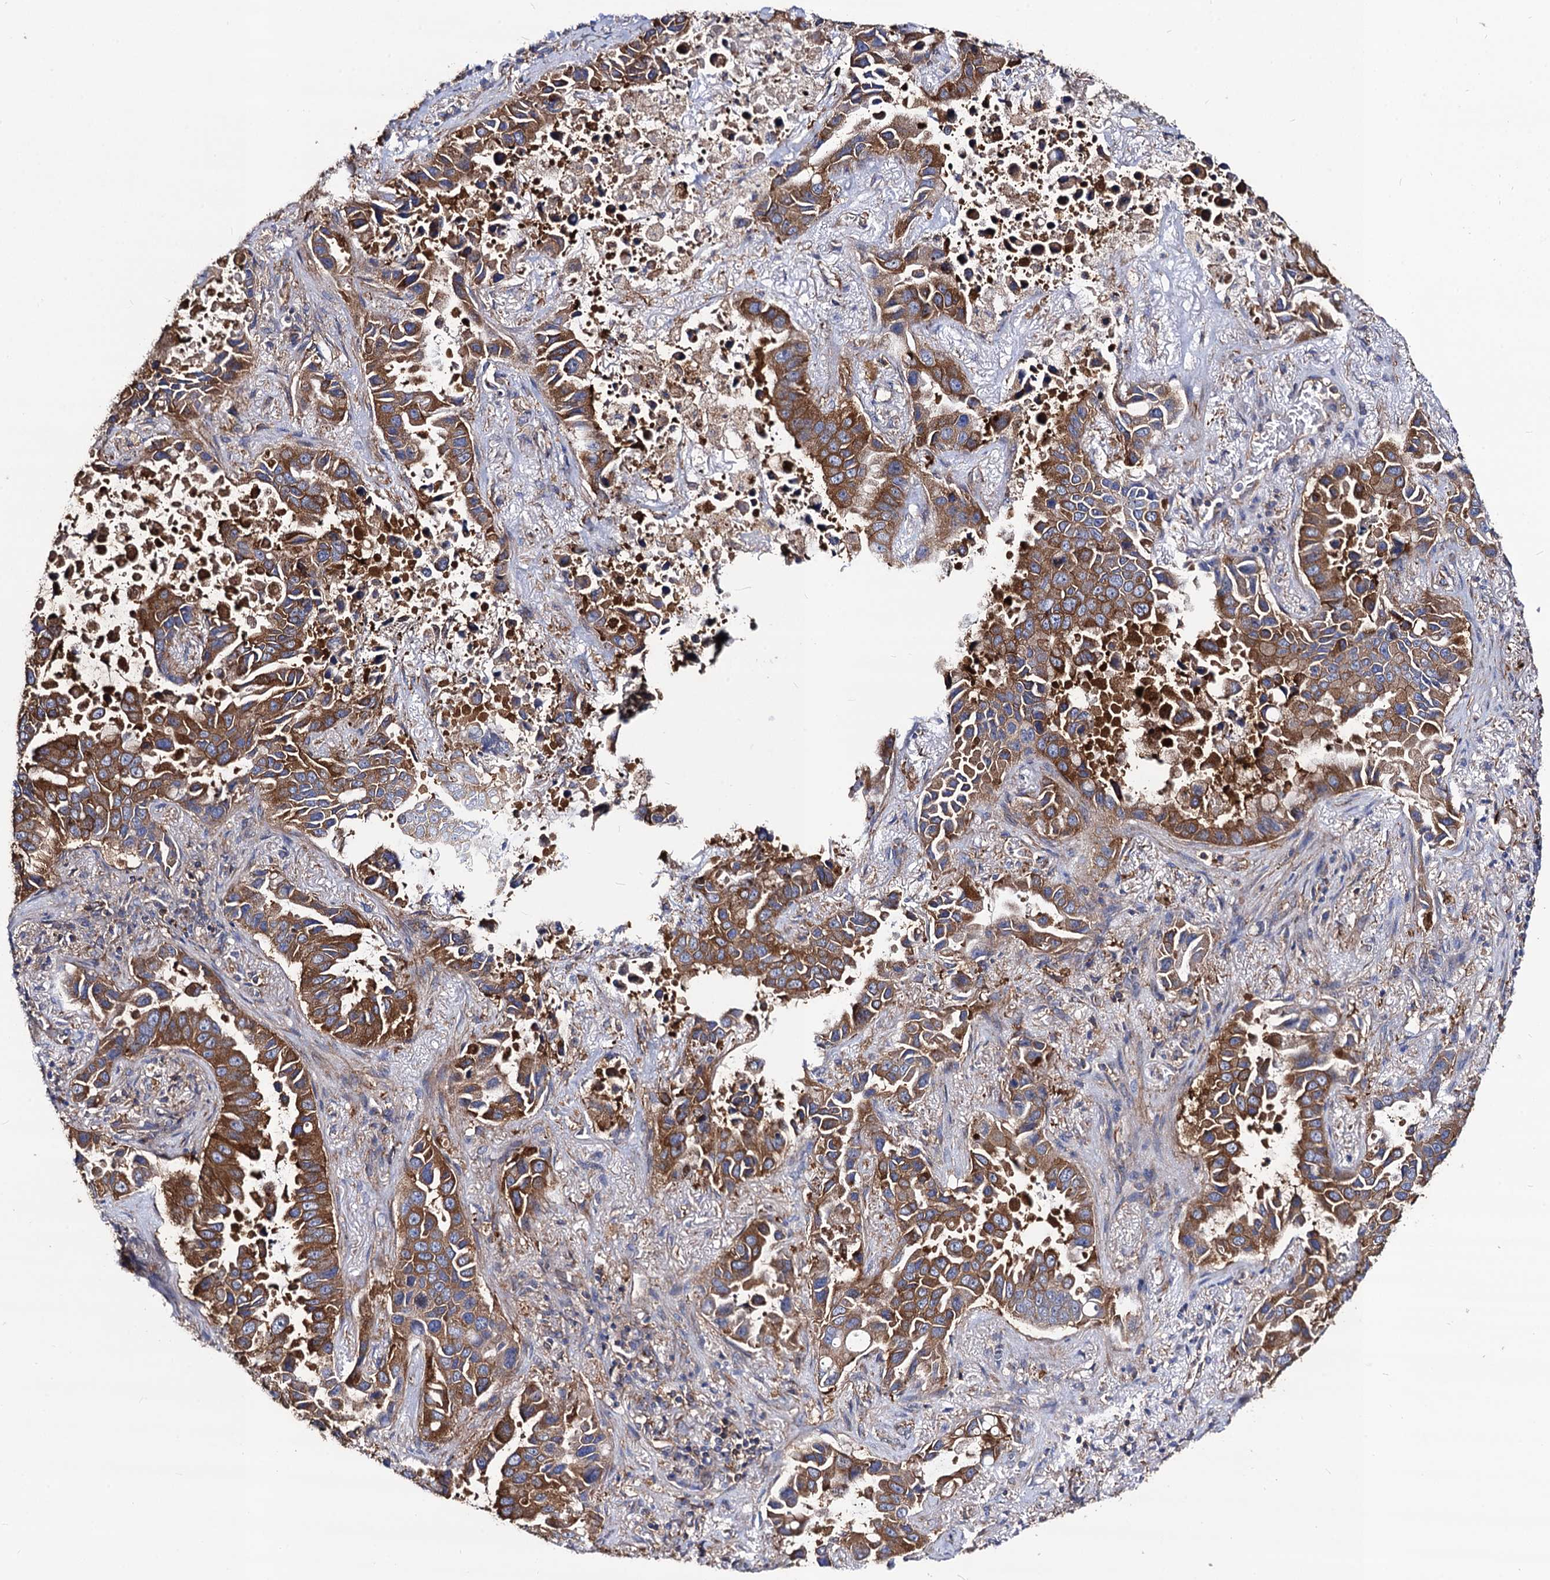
{"staining": {"intensity": "strong", "quantity": ">75%", "location": "cytoplasmic/membranous"}, "tissue": "lung cancer", "cell_type": "Tumor cells", "image_type": "cancer", "snomed": [{"axis": "morphology", "description": "Adenocarcinoma, NOS"}, {"axis": "topography", "description": "Lung"}], "caption": "IHC (DAB (3,3'-diaminobenzidine)) staining of lung cancer demonstrates strong cytoplasmic/membranous protein positivity in approximately >75% of tumor cells.", "gene": "DYDC1", "patient": {"sex": "male", "age": 64}}